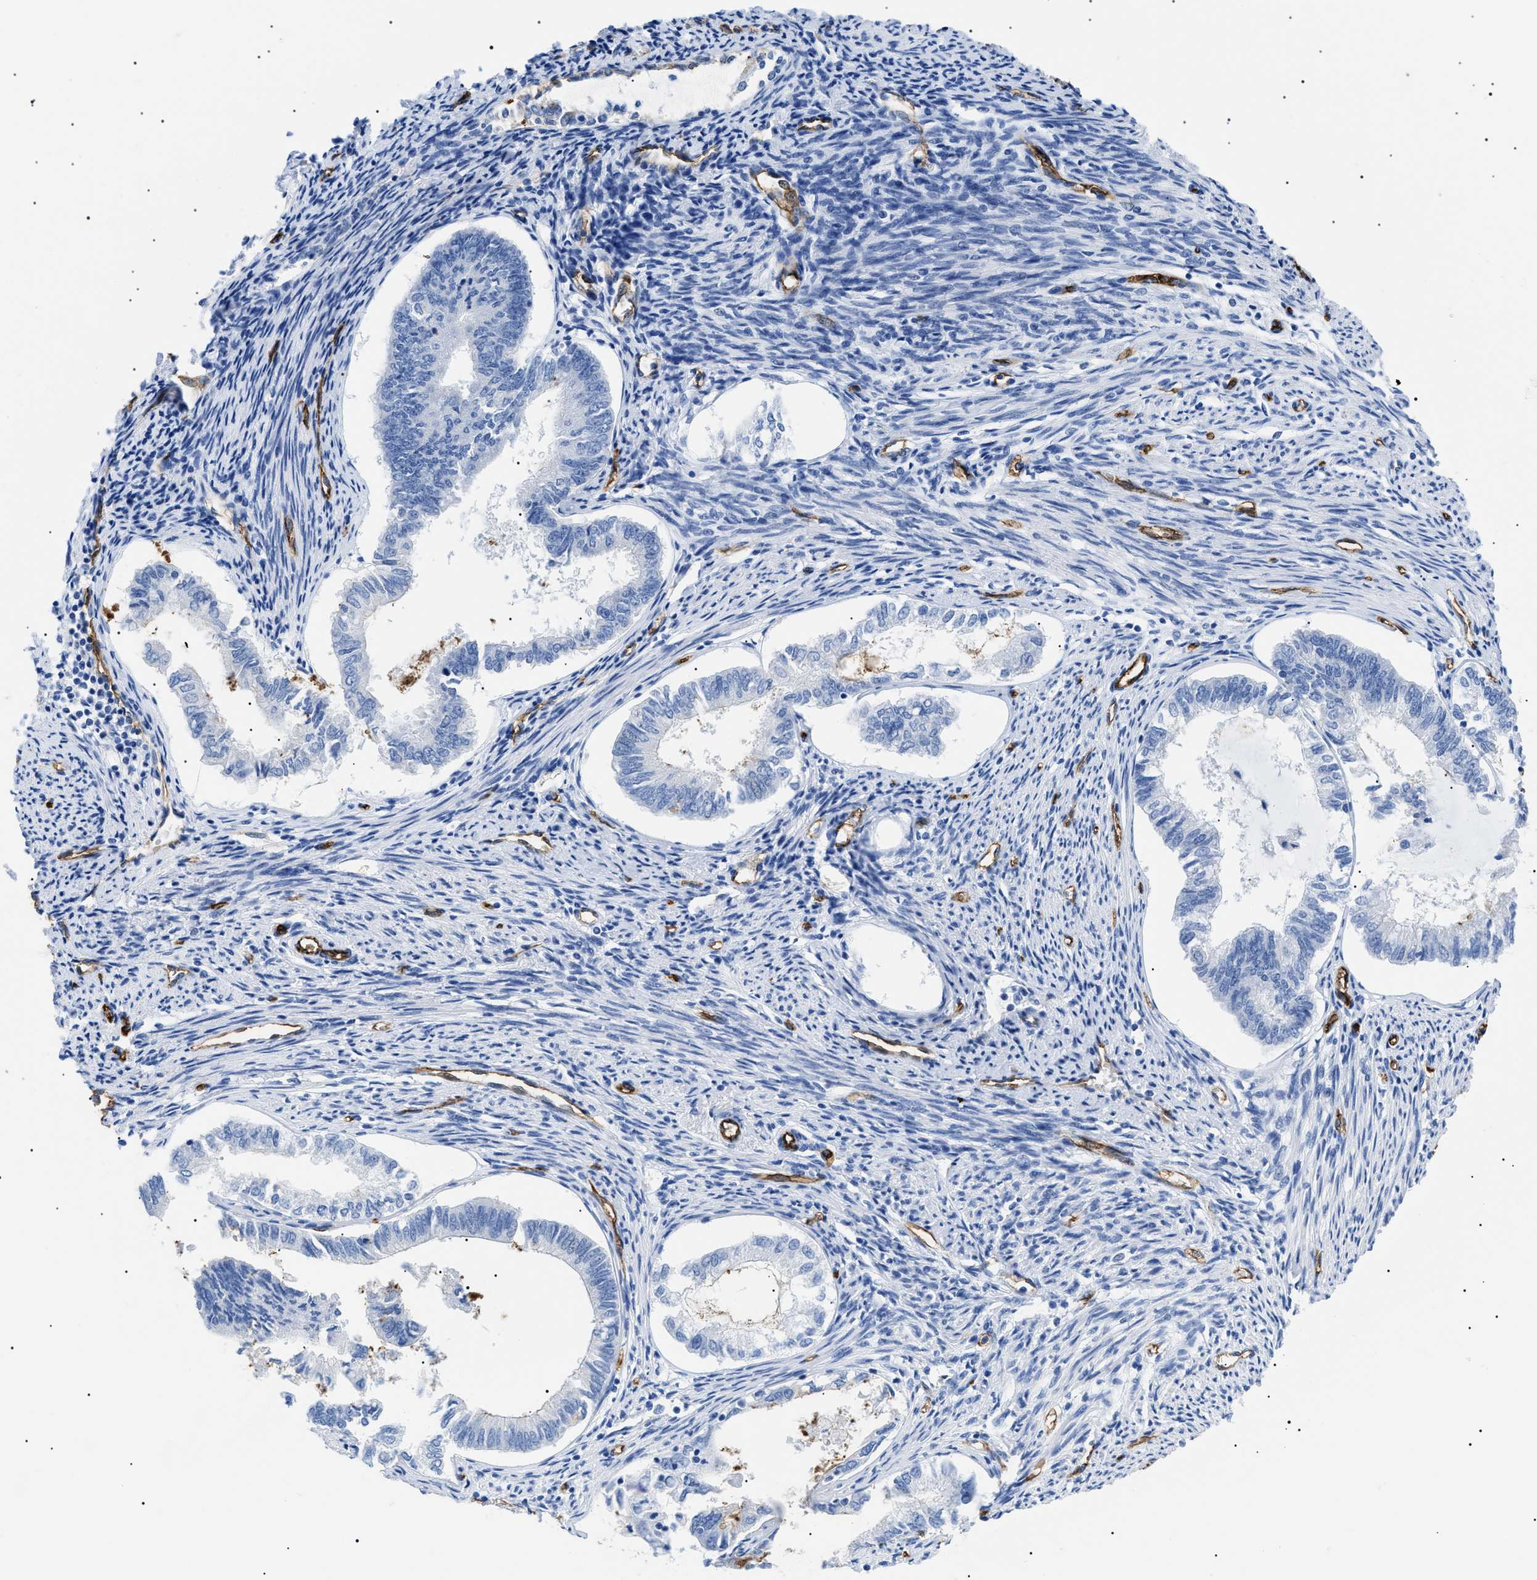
{"staining": {"intensity": "negative", "quantity": "none", "location": "none"}, "tissue": "endometrial cancer", "cell_type": "Tumor cells", "image_type": "cancer", "snomed": [{"axis": "morphology", "description": "Adenocarcinoma, NOS"}, {"axis": "topography", "description": "Endometrium"}], "caption": "Endometrial cancer stained for a protein using immunohistochemistry displays no expression tumor cells.", "gene": "PODXL", "patient": {"sex": "female", "age": 86}}